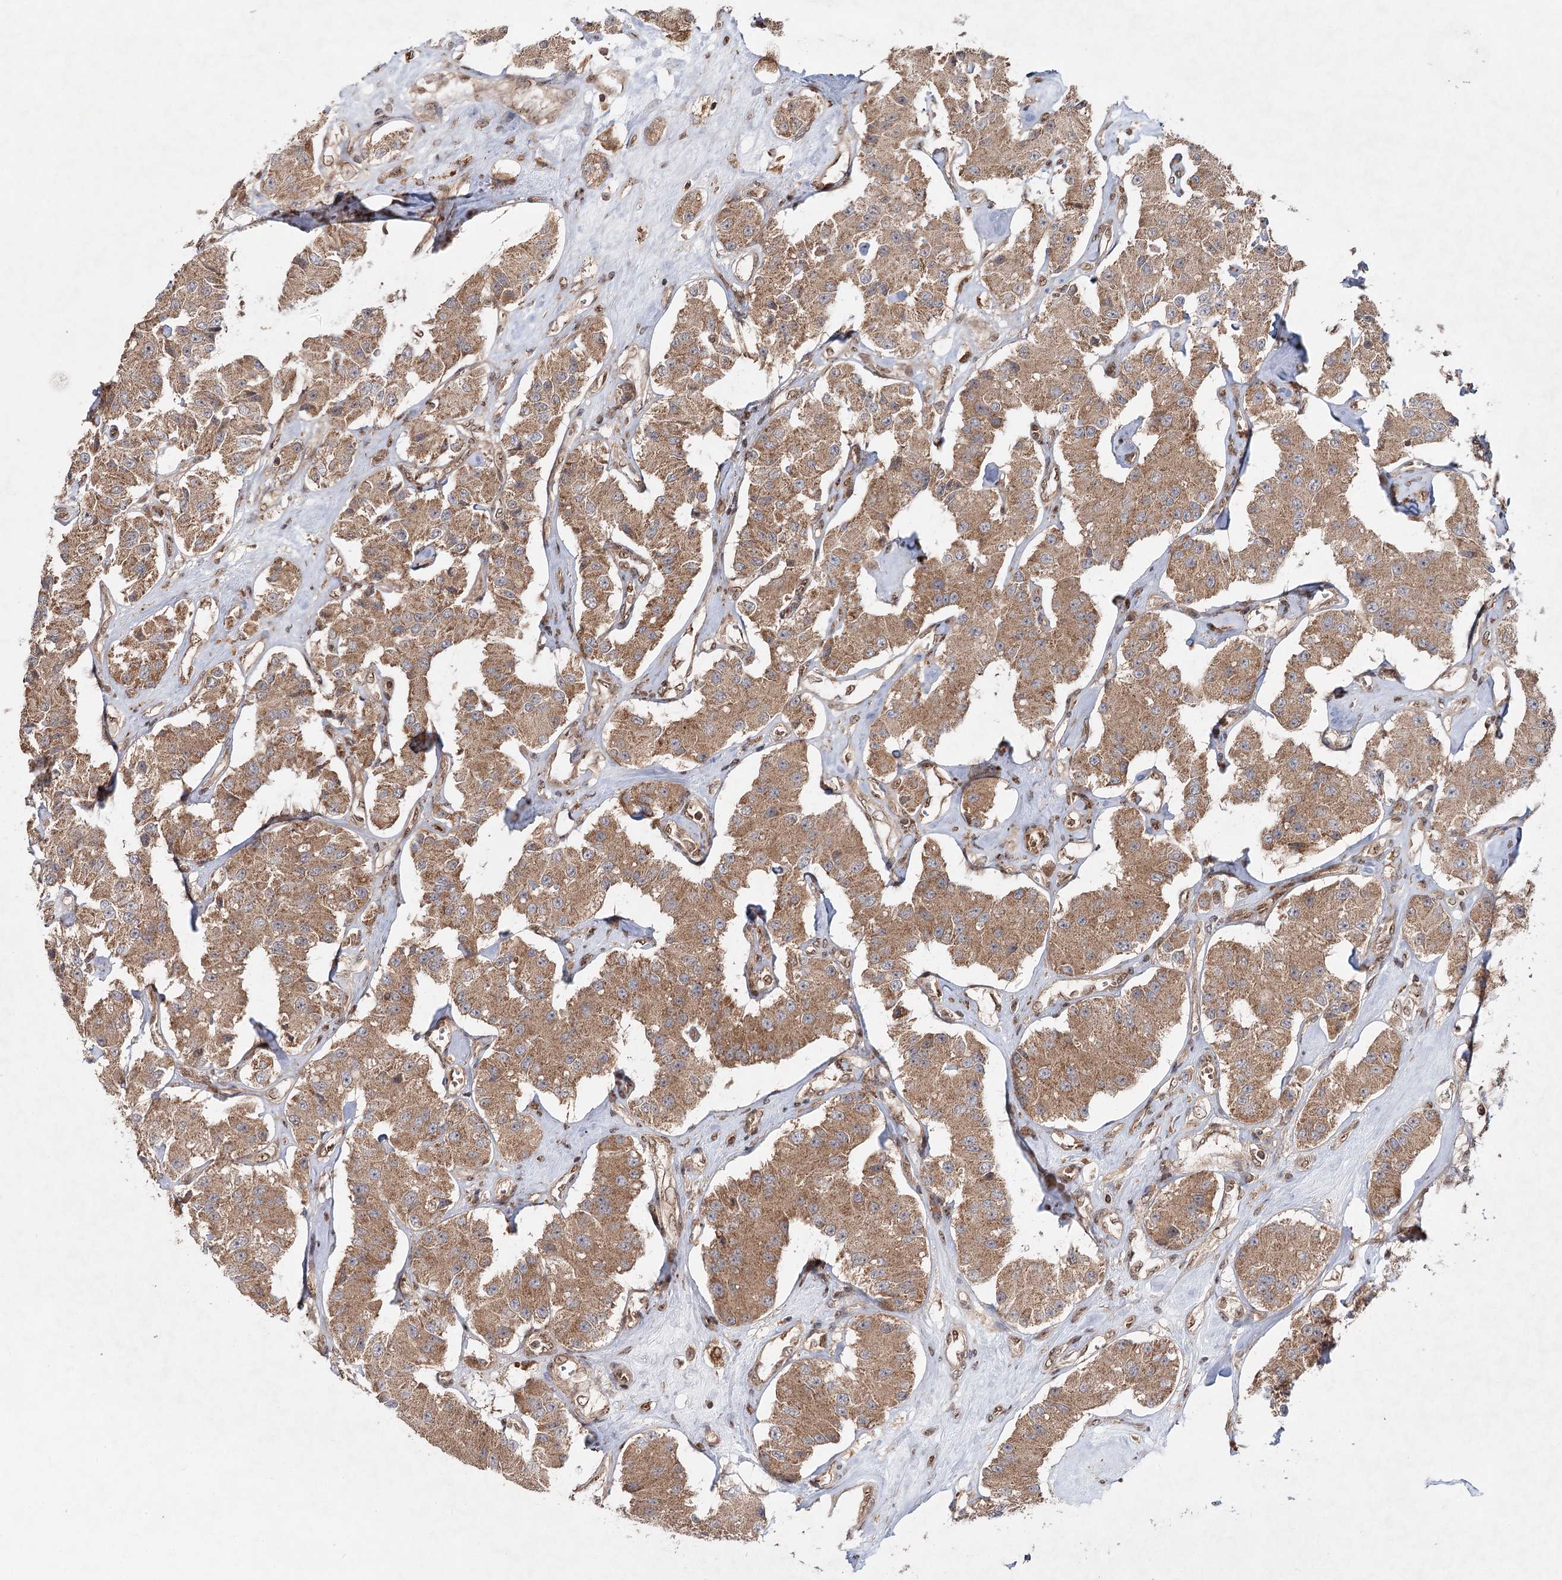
{"staining": {"intensity": "moderate", "quantity": ">75%", "location": "cytoplasmic/membranous"}, "tissue": "carcinoid", "cell_type": "Tumor cells", "image_type": "cancer", "snomed": [{"axis": "morphology", "description": "Carcinoid, malignant, NOS"}, {"axis": "topography", "description": "Pancreas"}], "caption": "Immunohistochemical staining of carcinoid demonstrates medium levels of moderate cytoplasmic/membranous positivity in approximately >75% of tumor cells.", "gene": "C12orf4", "patient": {"sex": "male", "age": 41}}